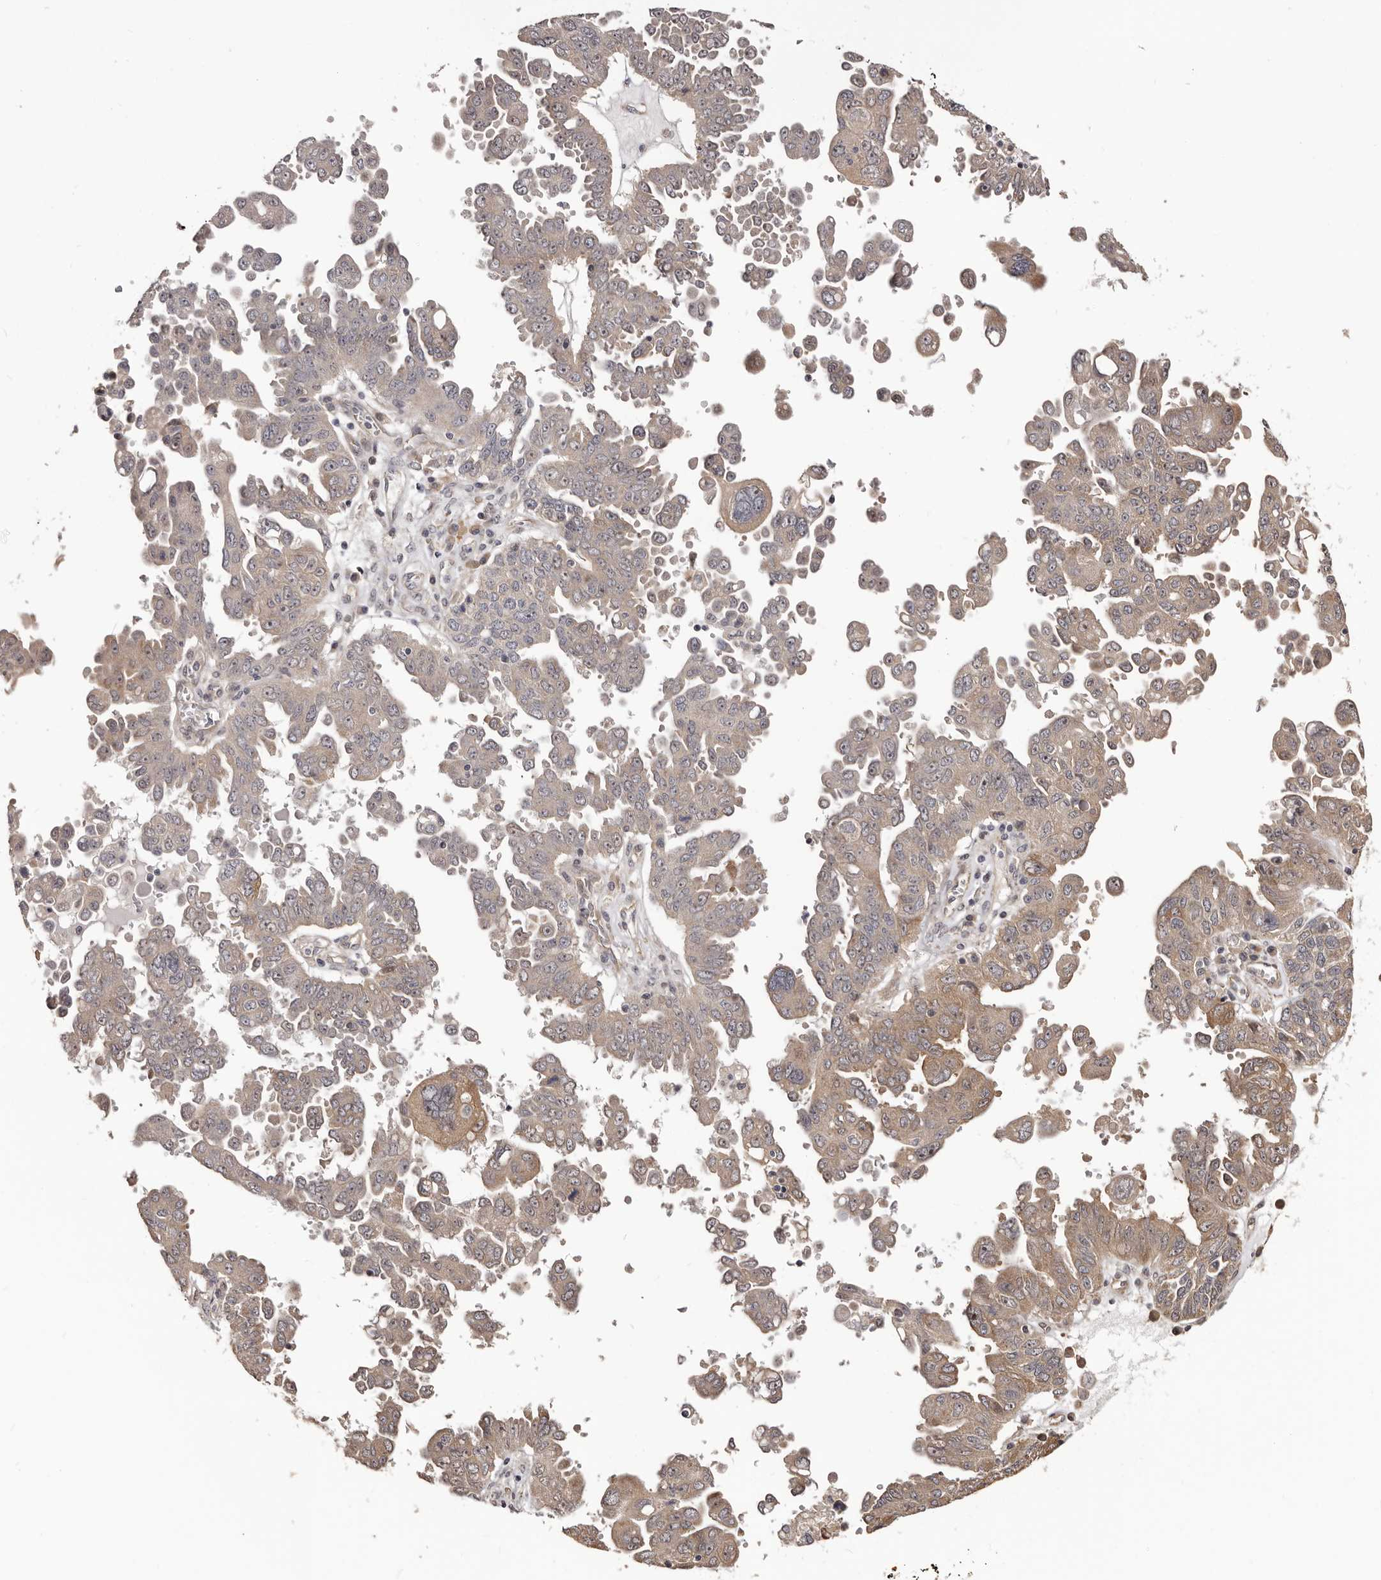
{"staining": {"intensity": "weak", "quantity": "<25%", "location": "cytoplasmic/membranous"}, "tissue": "ovarian cancer", "cell_type": "Tumor cells", "image_type": "cancer", "snomed": [{"axis": "morphology", "description": "Carcinoma, endometroid"}, {"axis": "topography", "description": "Ovary"}], "caption": "A micrograph of ovarian cancer stained for a protein exhibits no brown staining in tumor cells. Brightfield microscopy of immunohistochemistry (IHC) stained with DAB (3,3'-diaminobenzidine) (brown) and hematoxylin (blue), captured at high magnification.", "gene": "NOL12", "patient": {"sex": "female", "age": 62}}